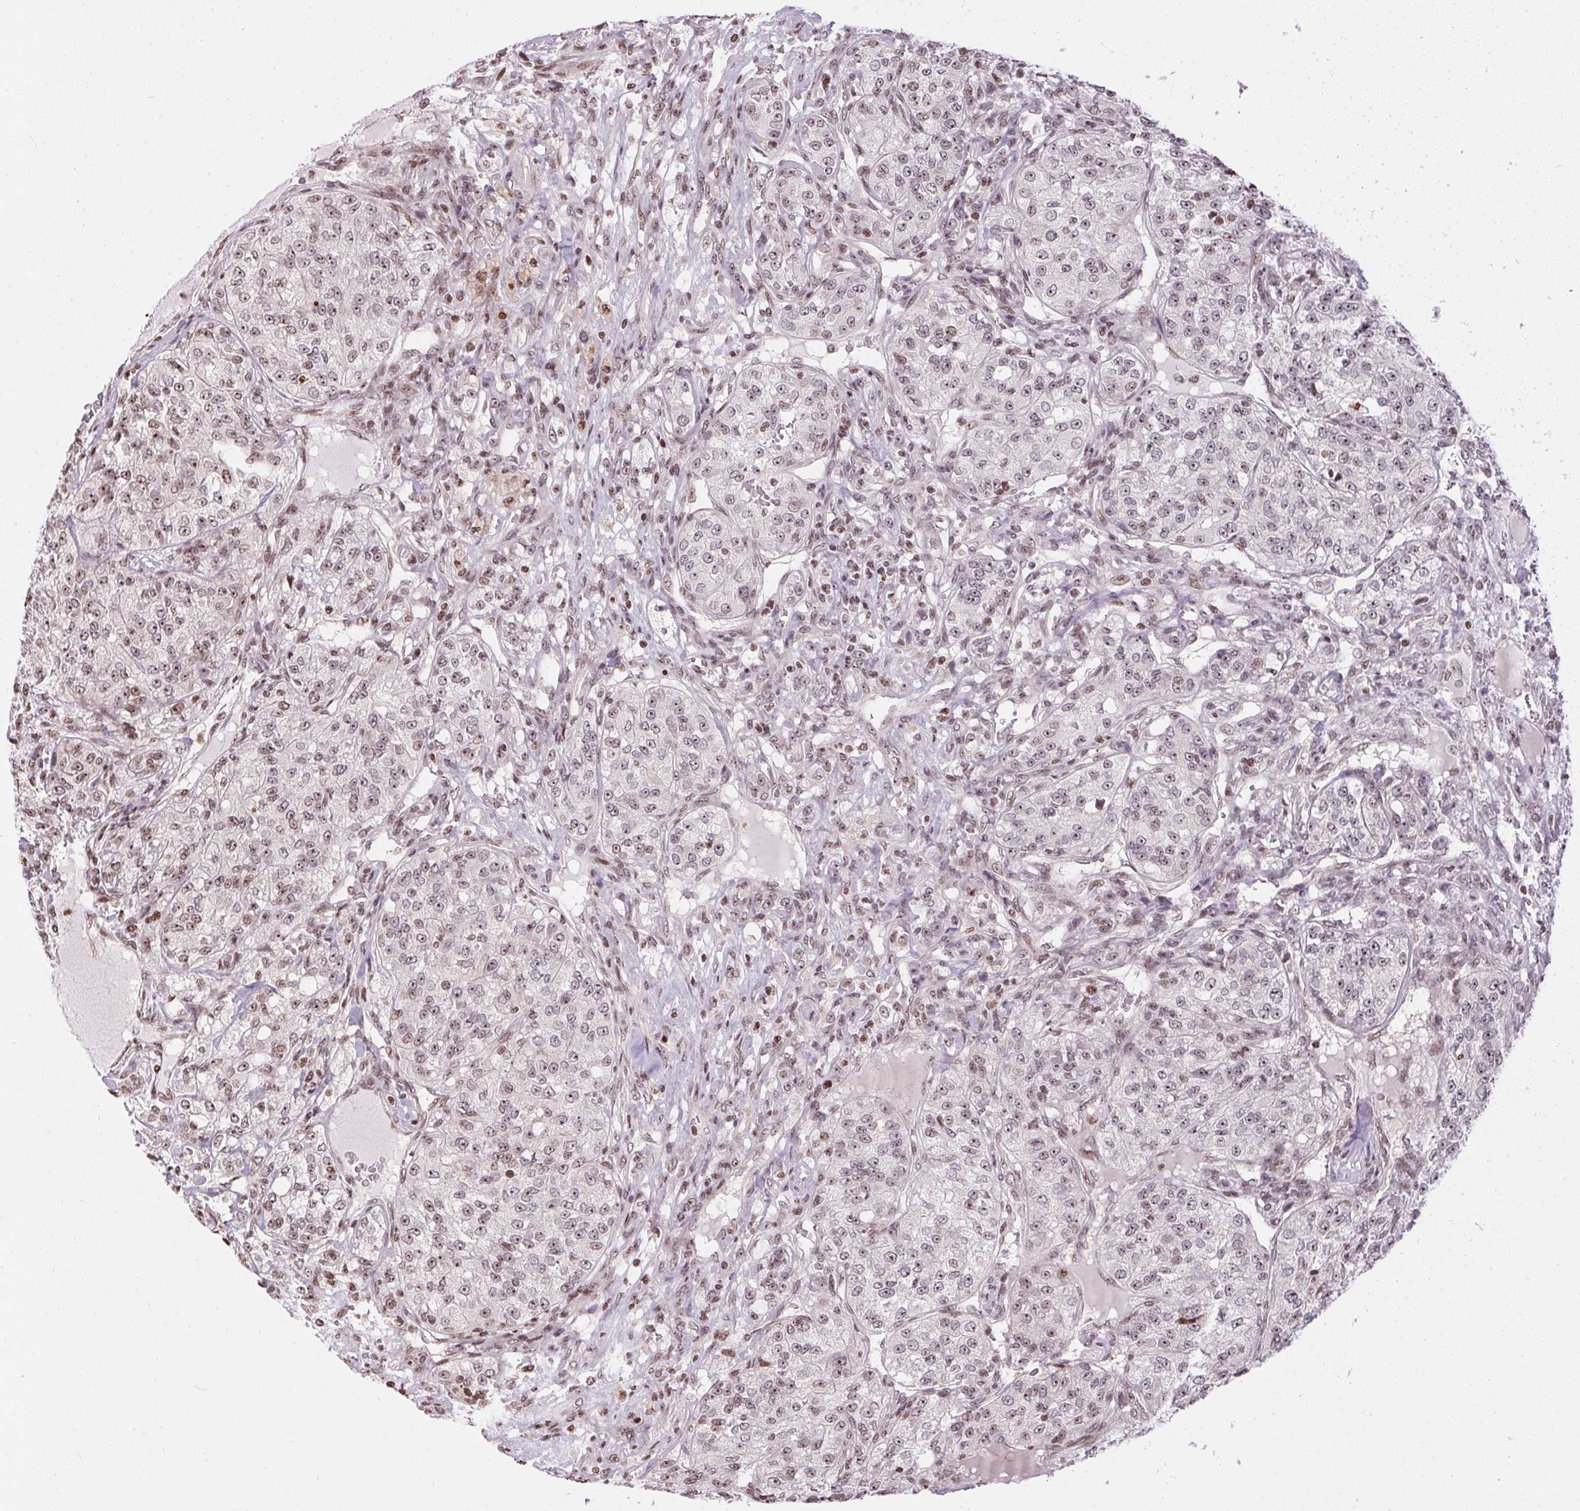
{"staining": {"intensity": "weak", "quantity": ">75%", "location": "nuclear"}, "tissue": "renal cancer", "cell_type": "Tumor cells", "image_type": "cancer", "snomed": [{"axis": "morphology", "description": "Adenocarcinoma, NOS"}, {"axis": "topography", "description": "Kidney"}], "caption": "DAB immunohistochemical staining of human renal cancer displays weak nuclear protein staining in about >75% of tumor cells. (DAB (3,3'-diaminobenzidine) IHC with brightfield microscopy, high magnification).", "gene": "RNF181", "patient": {"sex": "female", "age": 63}}